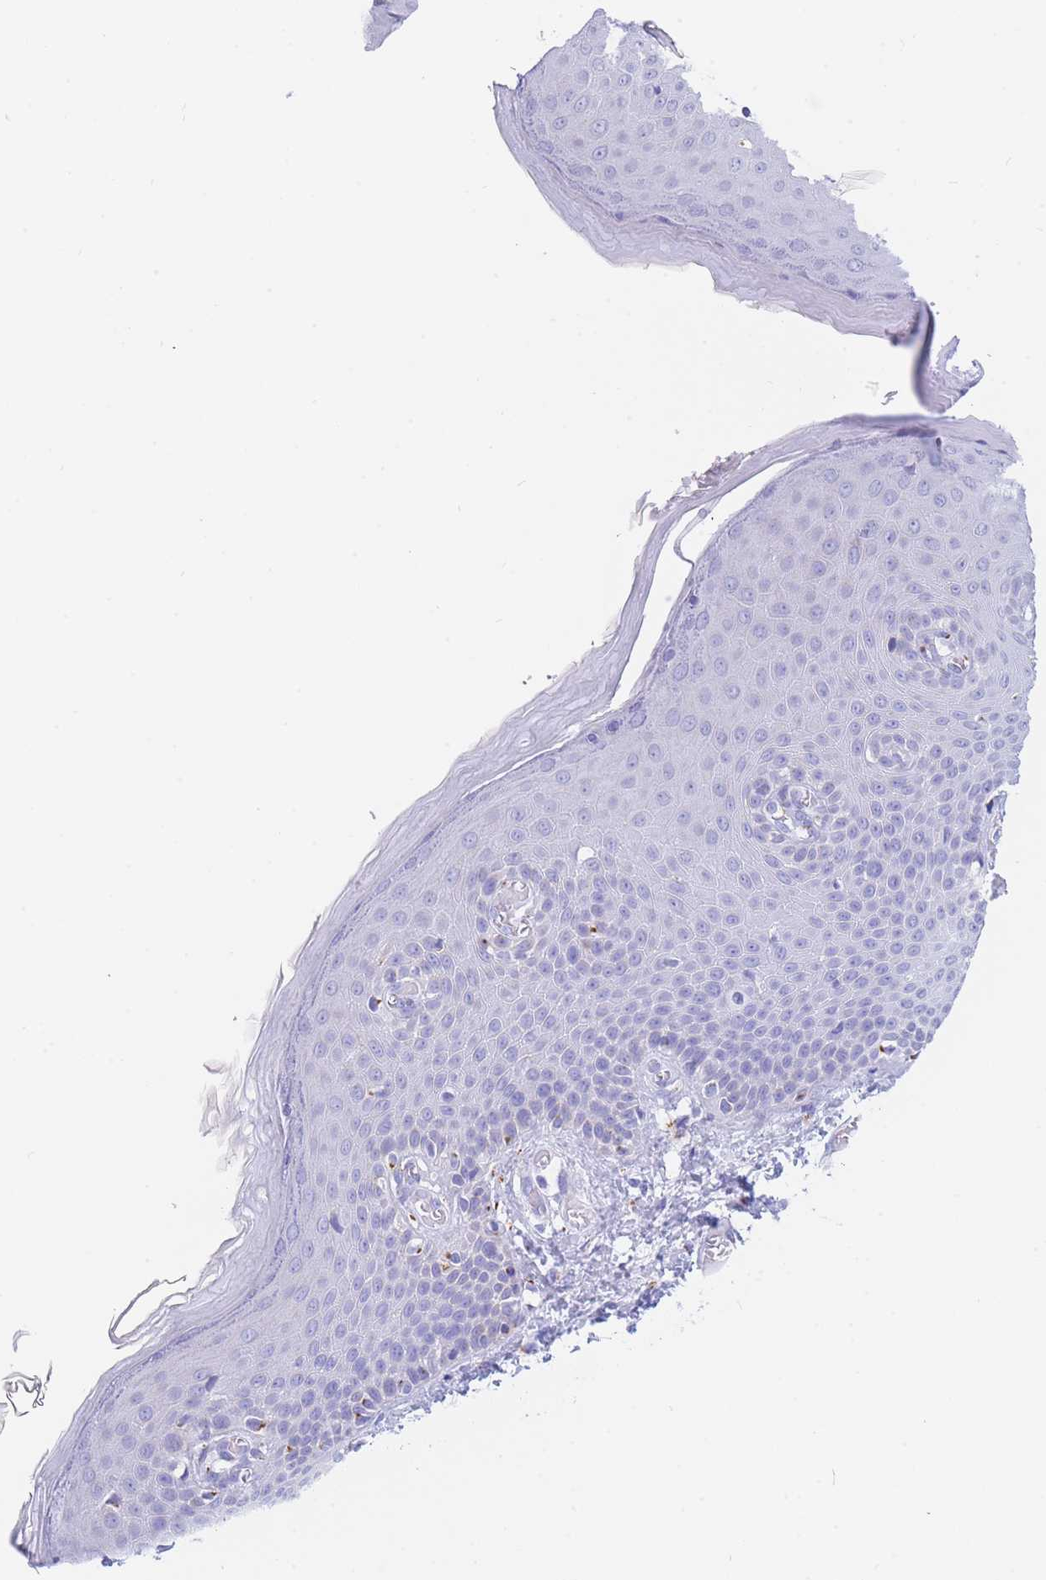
{"staining": {"intensity": "negative", "quantity": "none", "location": "none"}, "tissue": "skin", "cell_type": "Epidermal cells", "image_type": "normal", "snomed": [{"axis": "morphology", "description": "Normal tissue, NOS"}, {"axis": "topography", "description": "Anal"}], "caption": "The image exhibits no significant staining in epidermal cells of skin.", "gene": "FAM3C", "patient": {"sex": "female", "age": 40}}